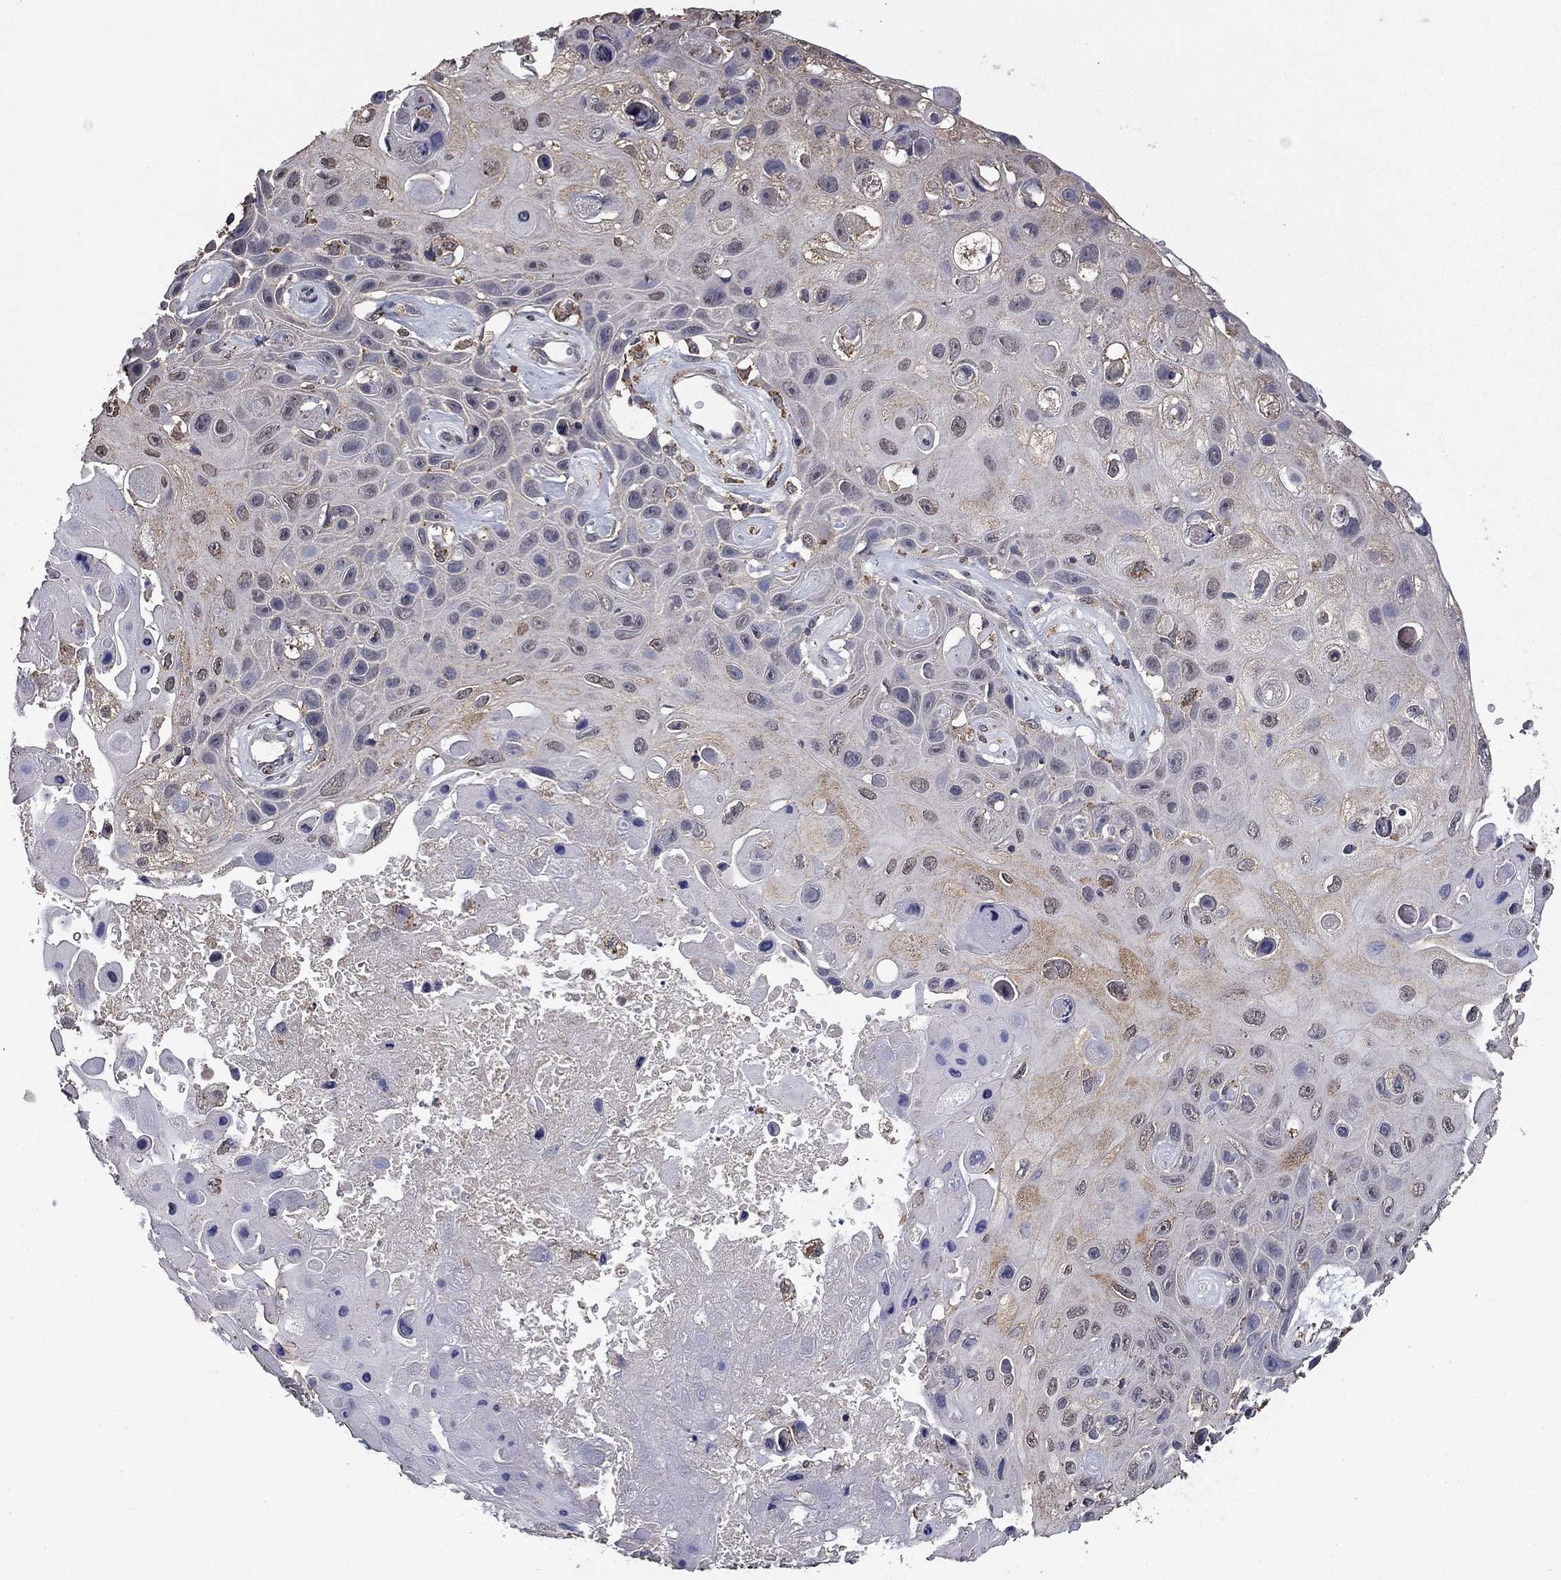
{"staining": {"intensity": "negative", "quantity": "none", "location": "none"}, "tissue": "skin cancer", "cell_type": "Tumor cells", "image_type": "cancer", "snomed": [{"axis": "morphology", "description": "Squamous cell carcinoma, NOS"}, {"axis": "topography", "description": "Skin"}], "caption": "This is a micrograph of immunohistochemistry staining of skin squamous cell carcinoma, which shows no expression in tumor cells.", "gene": "MFAP3L", "patient": {"sex": "male", "age": 82}}